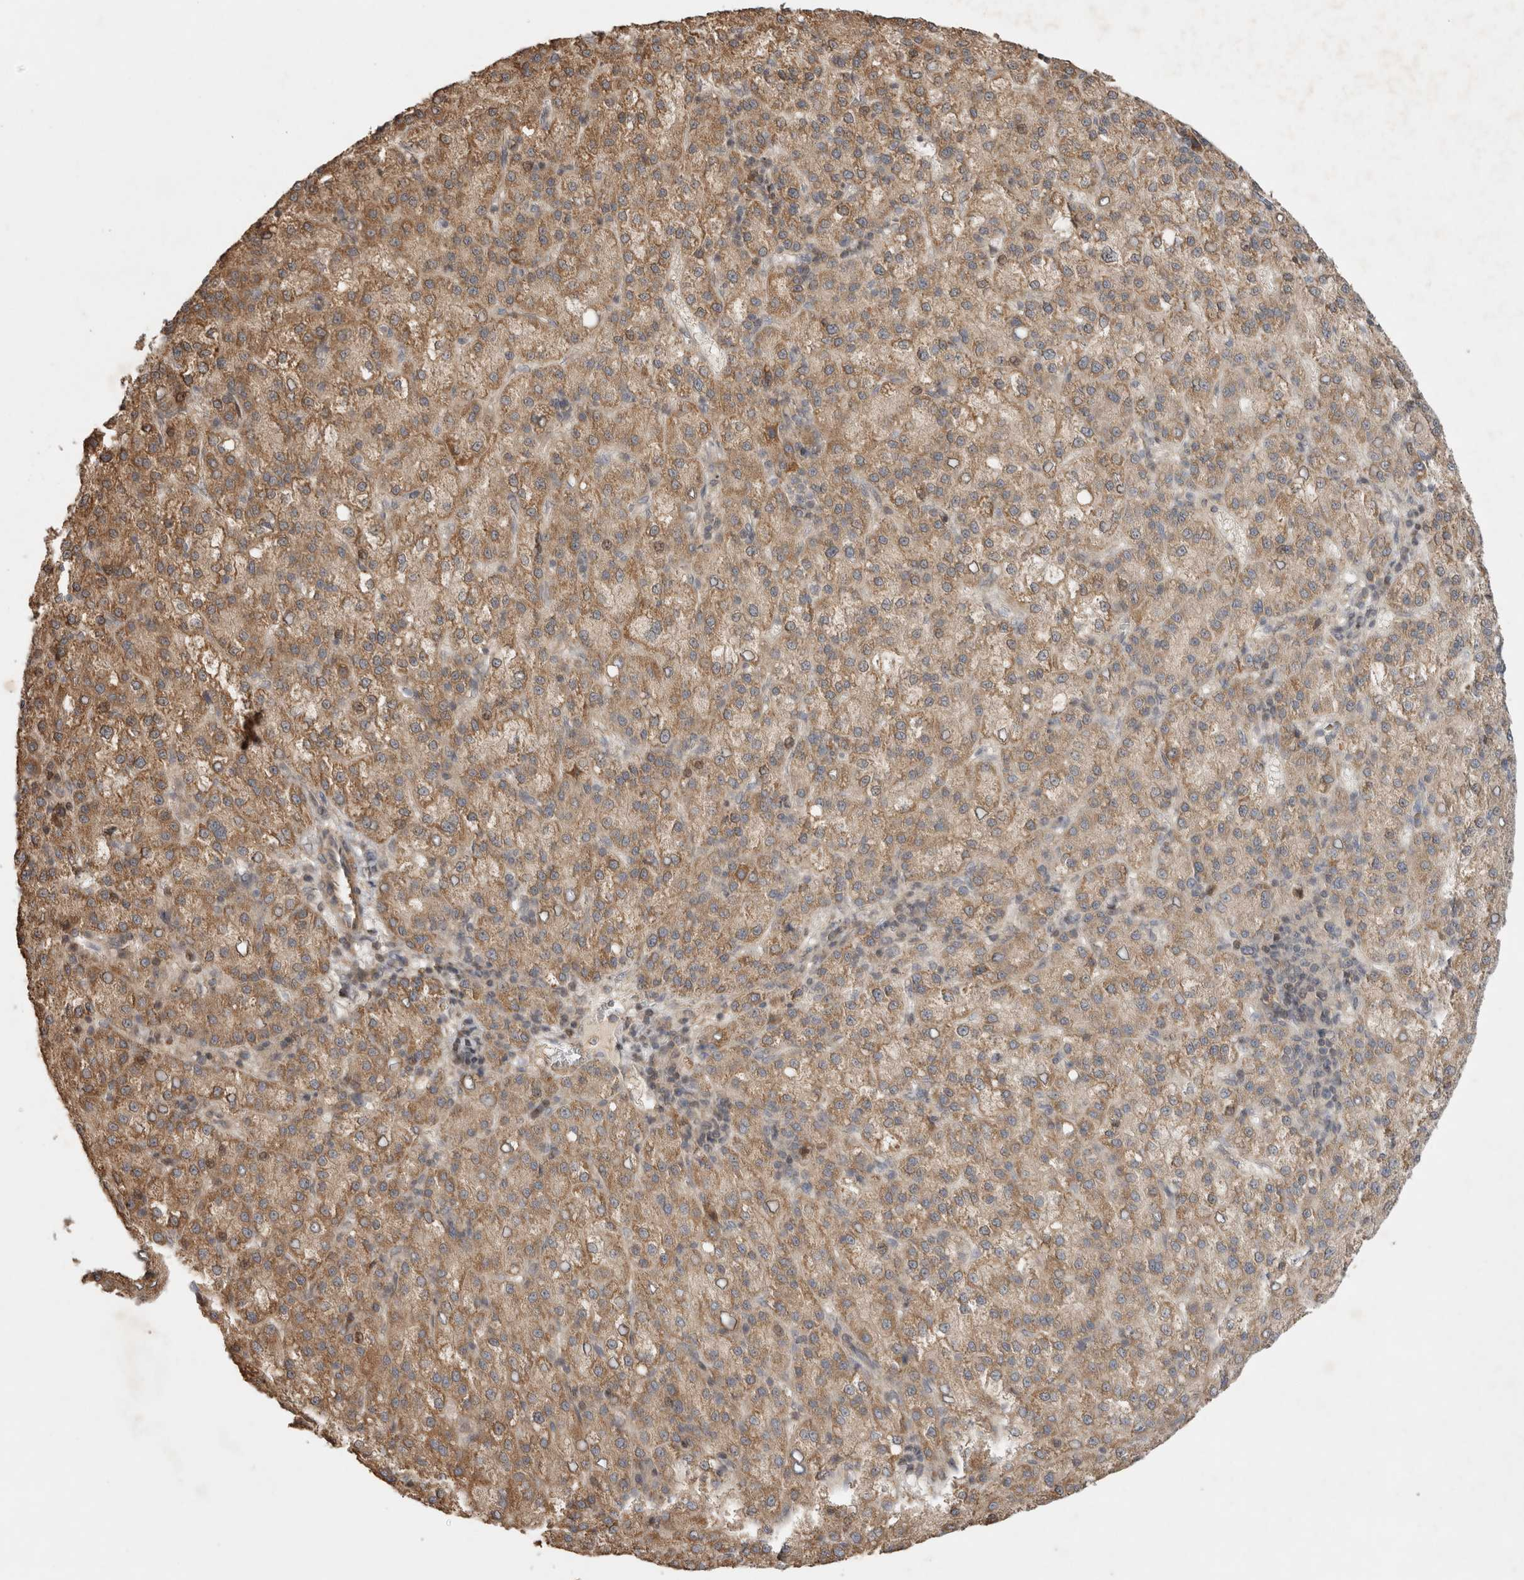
{"staining": {"intensity": "moderate", "quantity": ">75%", "location": "cytoplasmic/membranous"}, "tissue": "liver cancer", "cell_type": "Tumor cells", "image_type": "cancer", "snomed": [{"axis": "morphology", "description": "Carcinoma, Hepatocellular, NOS"}, {"axis": "topography", "description": "Liver"}], "caption": "Immunohistochemistry (IHC) staining of liver cancer (hepatocellular carcinoma), which exhibits medium levels of moderate cytoplasmic/membranous positivity in approximately >75% of tumor cells indicating moderate cytoplasmic/membranous protein staining. The staining was performed using DAB (3,3'-diaminobenzidine) (brown) for protein detection and nuclei were counterstained in hematoxylin (blue).", "gene": "EIF2AK1", "patient": {"sex": "female", "age": 58}}